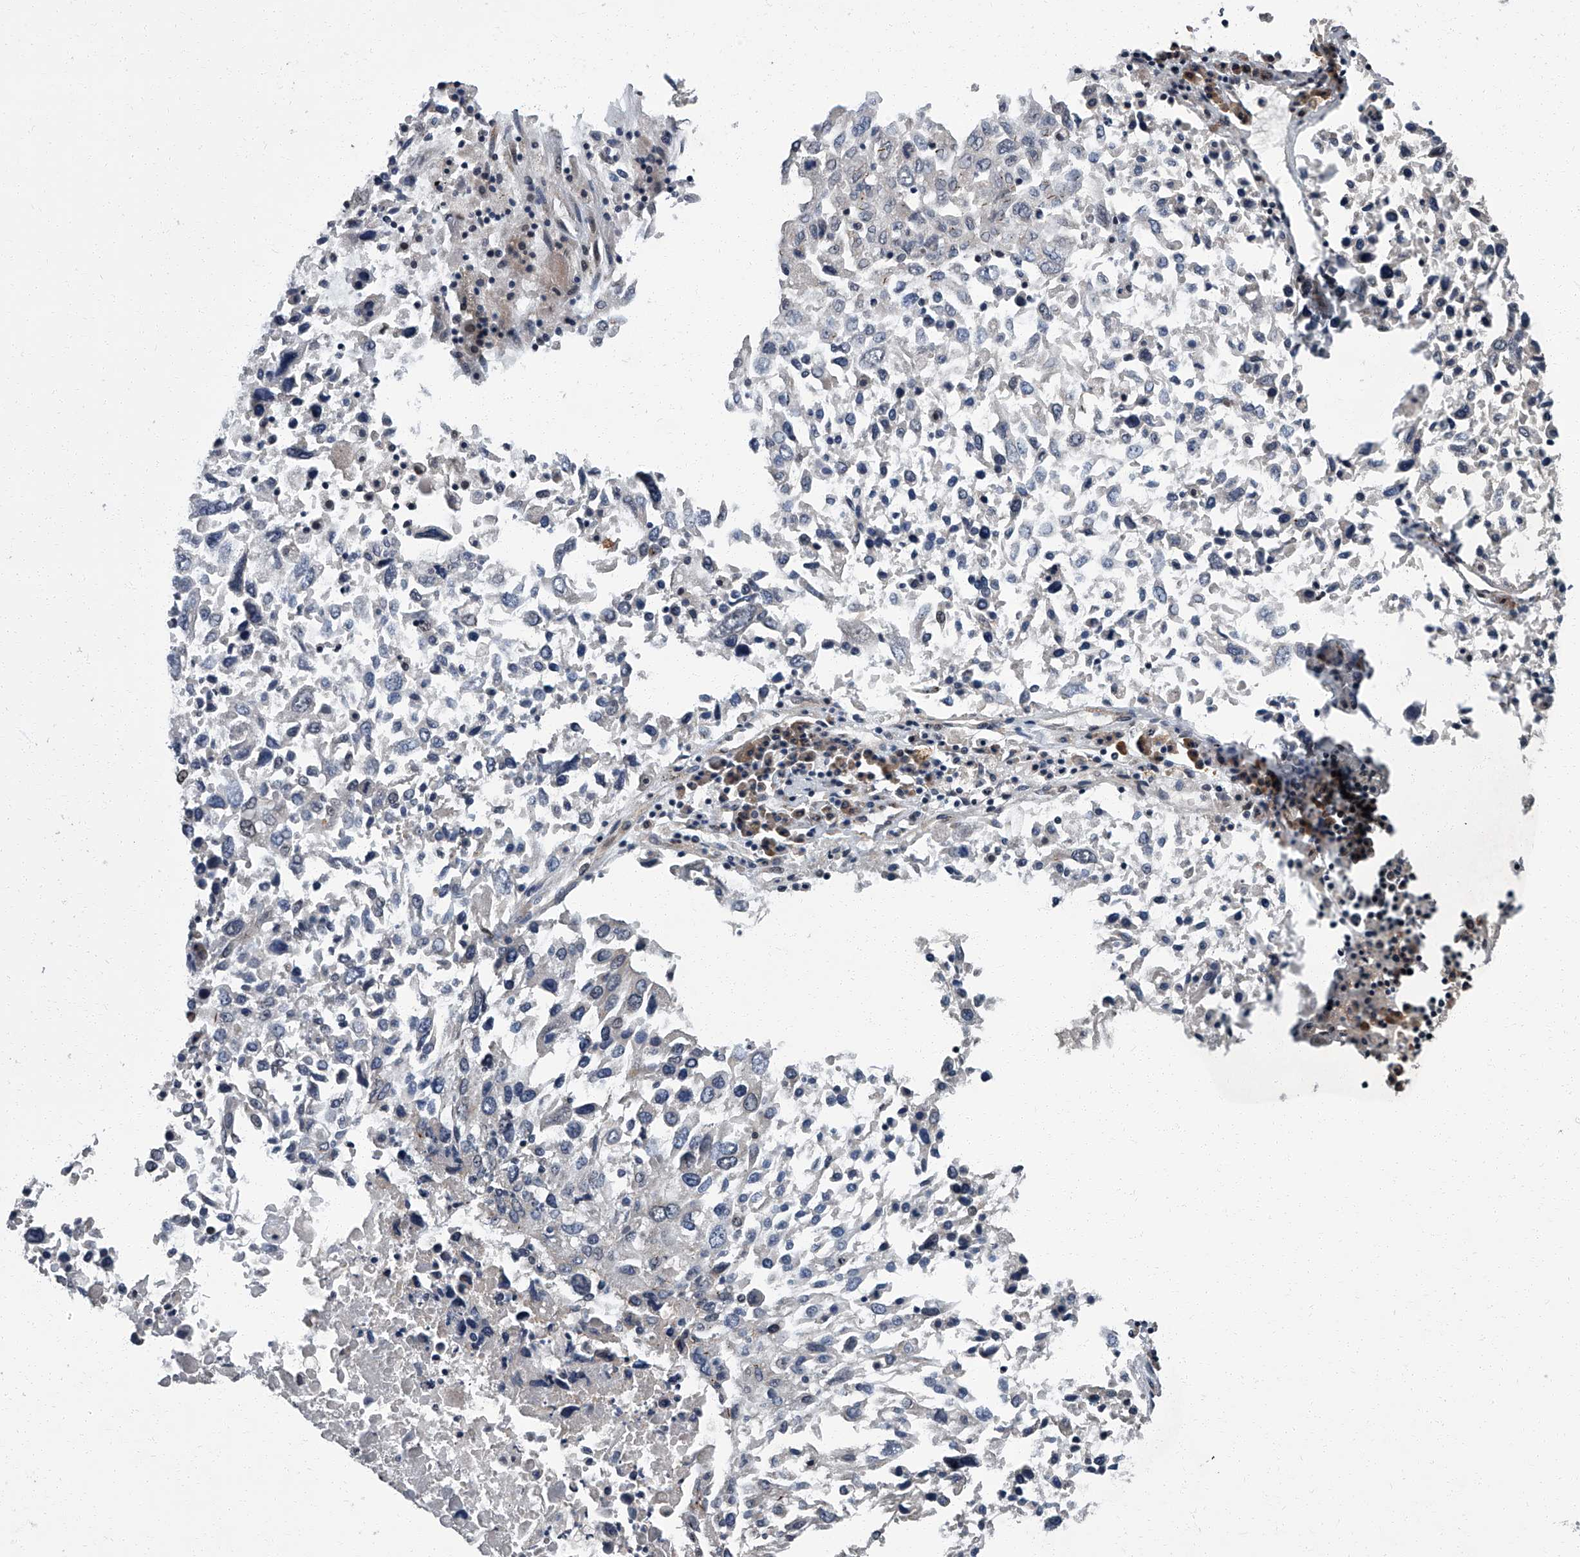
{"staining": {"intensity": "negative", "quantity": "none", "location": "none"}, "tissue": "lung cancer", "cell_type": "Tumor cells", "image_type": "cancer", "snomed": [{"axis": "morphology", "description": "Squamous cell carcinoma, NOS"}, {"axis": "topography", "description": "Lung"}], "caption": "This is an immunohistochemistry (IHC) image of human lung squamous cell carcinoma. There is no staining in tumor cells.", "gene": "ZNF274", "patient": {"sex": "male", "age": 65}}